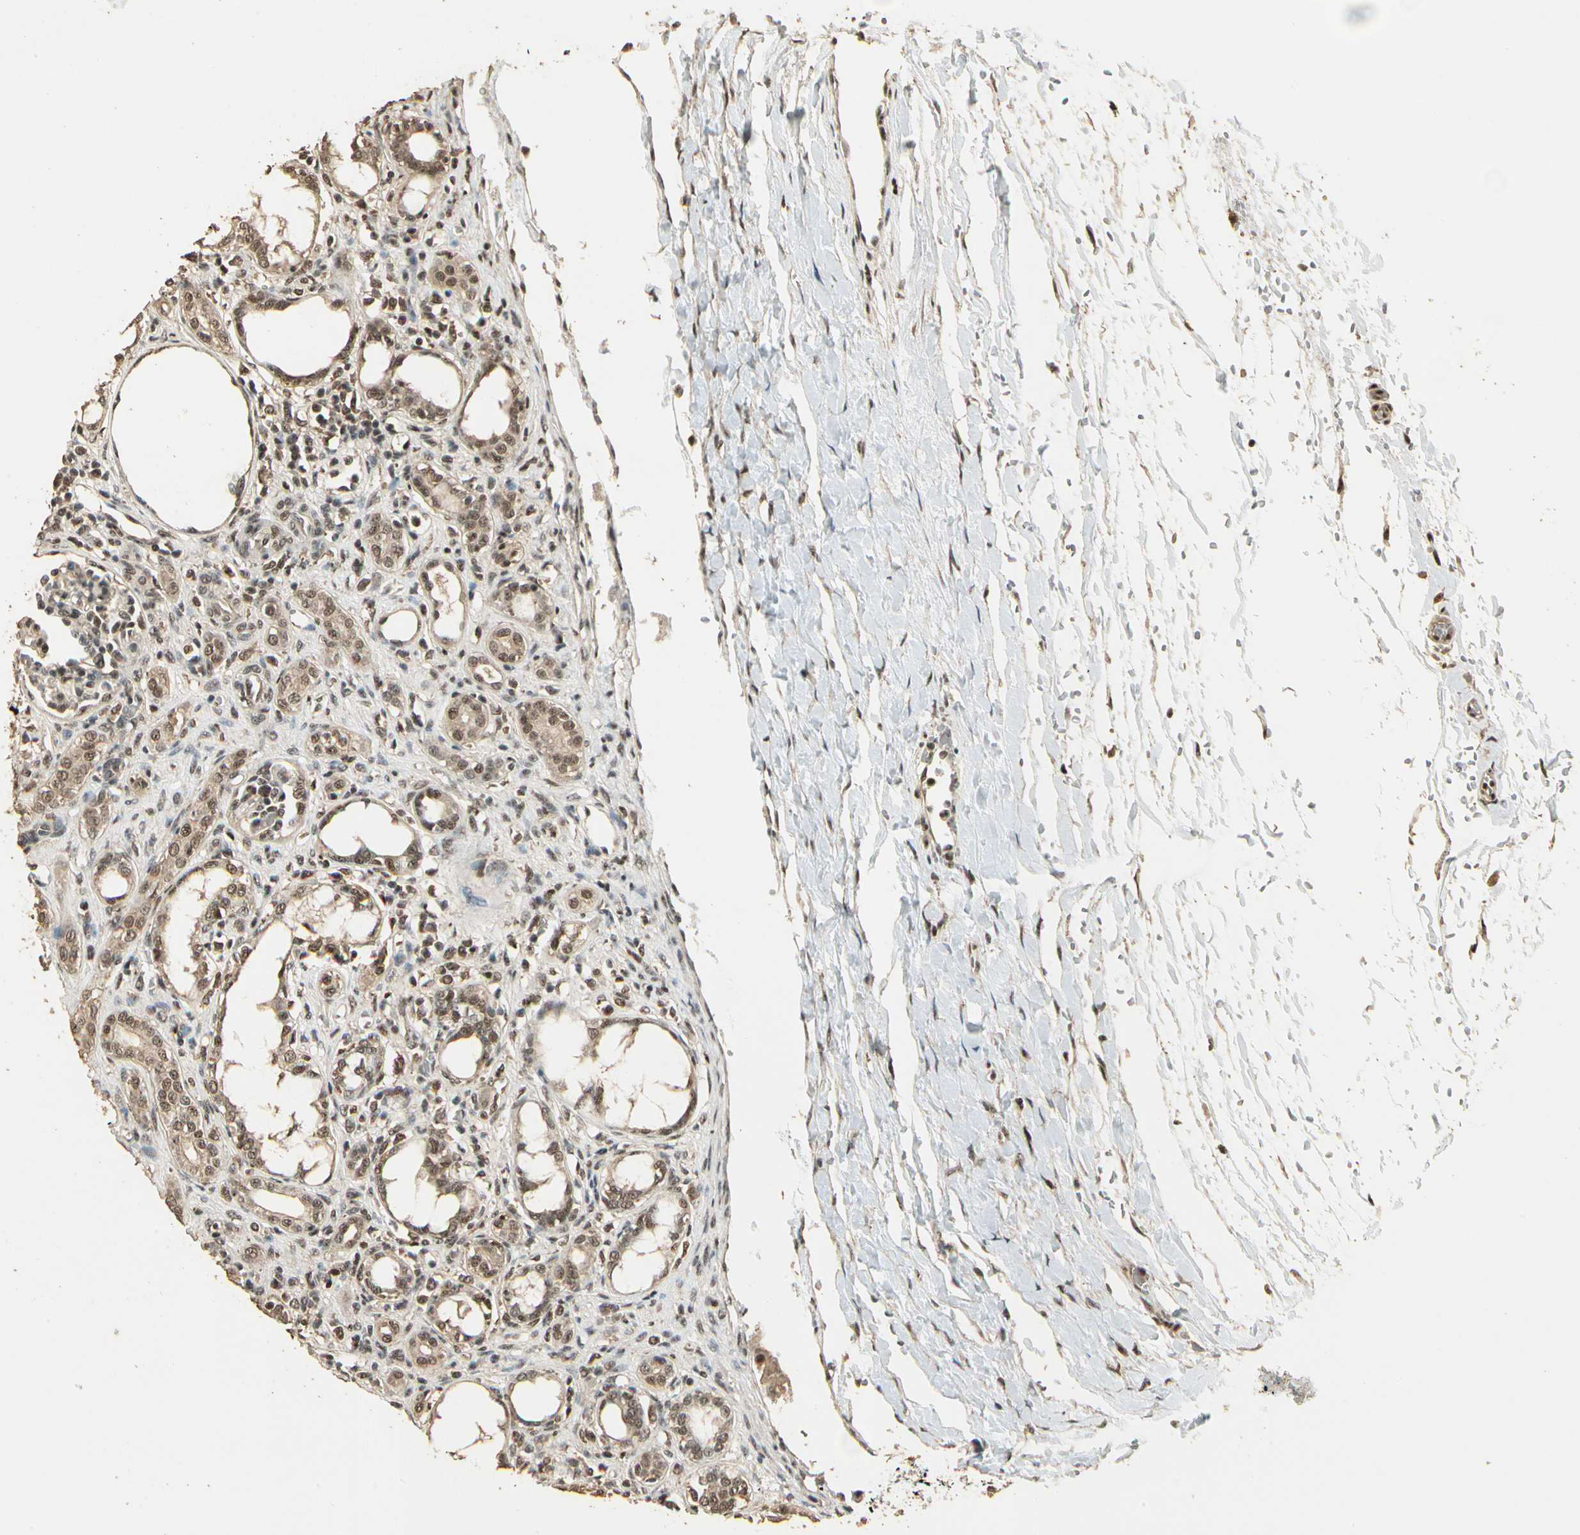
{"staining": {"intensity": "moderate", "quantity": ">75%", "location": "nuclear"}, "tissue": "kidney", "cell_type": "Cells in glomeruli", "image_type": "normal", "snomed": [{"axis": "morphology", "description": "Normal tissue, NOS"}, {"axis": "topography", "description": "Kidney"}], "caption": "DAB (3,3'-diaminobenzidine) immunohistochemical staining of benign kidney displays moderate nuclear protein staining in about >75% of cells in glomeruli. (DAB (3,3'-diaminobenzidine) IHC, brown staining for protein, blue staining for nuclei).", "gene": "RBM25", "patient": {"sex": "male", "age": 7}}